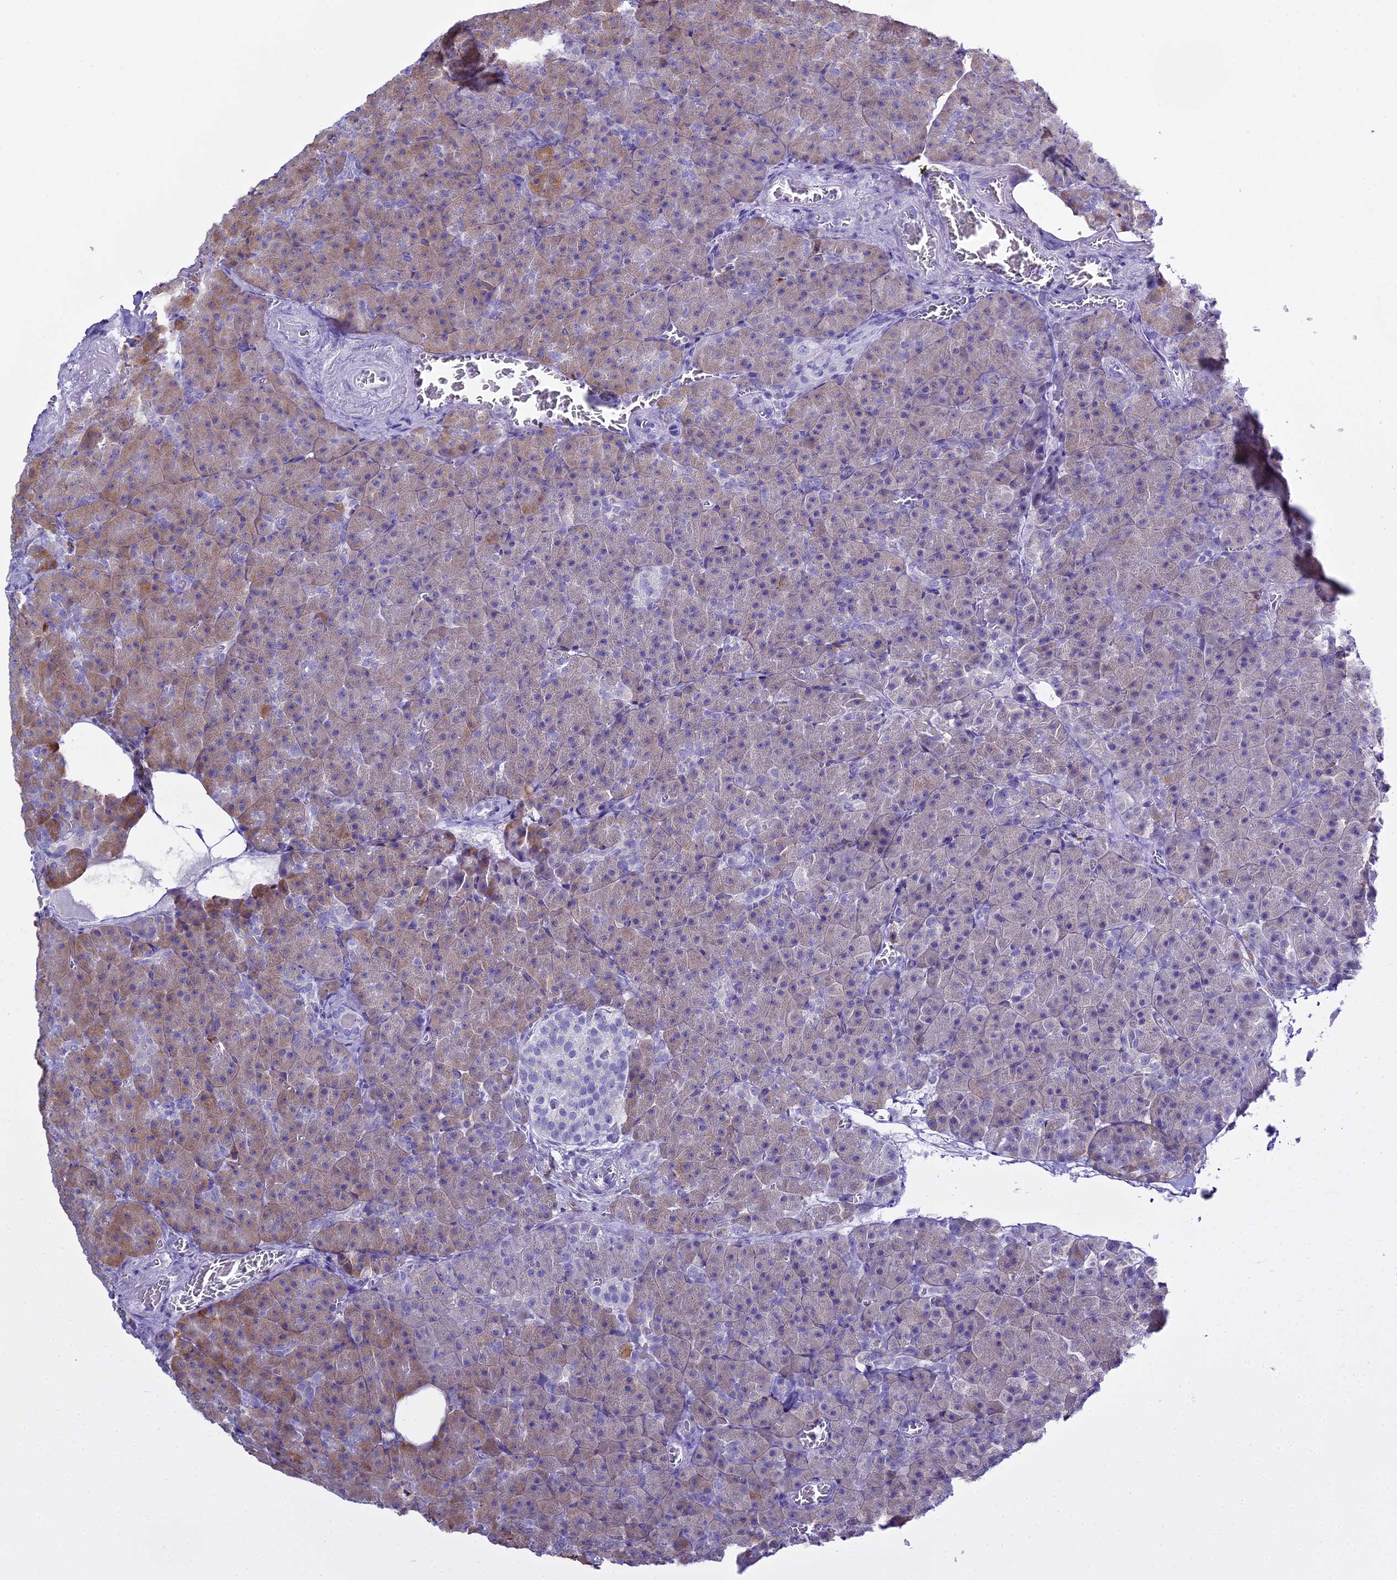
{"staining": {"intensity": "moderate", "quantity": "<25%", "location": "cytoplasmic/membranous"}, "tissue": "pancreas", "cell_type": "Exocrine glandular cells", "image_type": "normal", "snomed": [{"axis": "morphology", "description": "Normal tissue, NOS"}, {"axis": "topography", "description": "Pancreas"}], "caption": "An image of human pancreas stained for a protein reveals moderate cytoplasmic/membranous brown staining in exocrine glandular cells. (DAB IHC, brown staining for protein, blue staining for nuclei).", "gene": "CD5", "patient": {"sex": "female", "age": 74}}